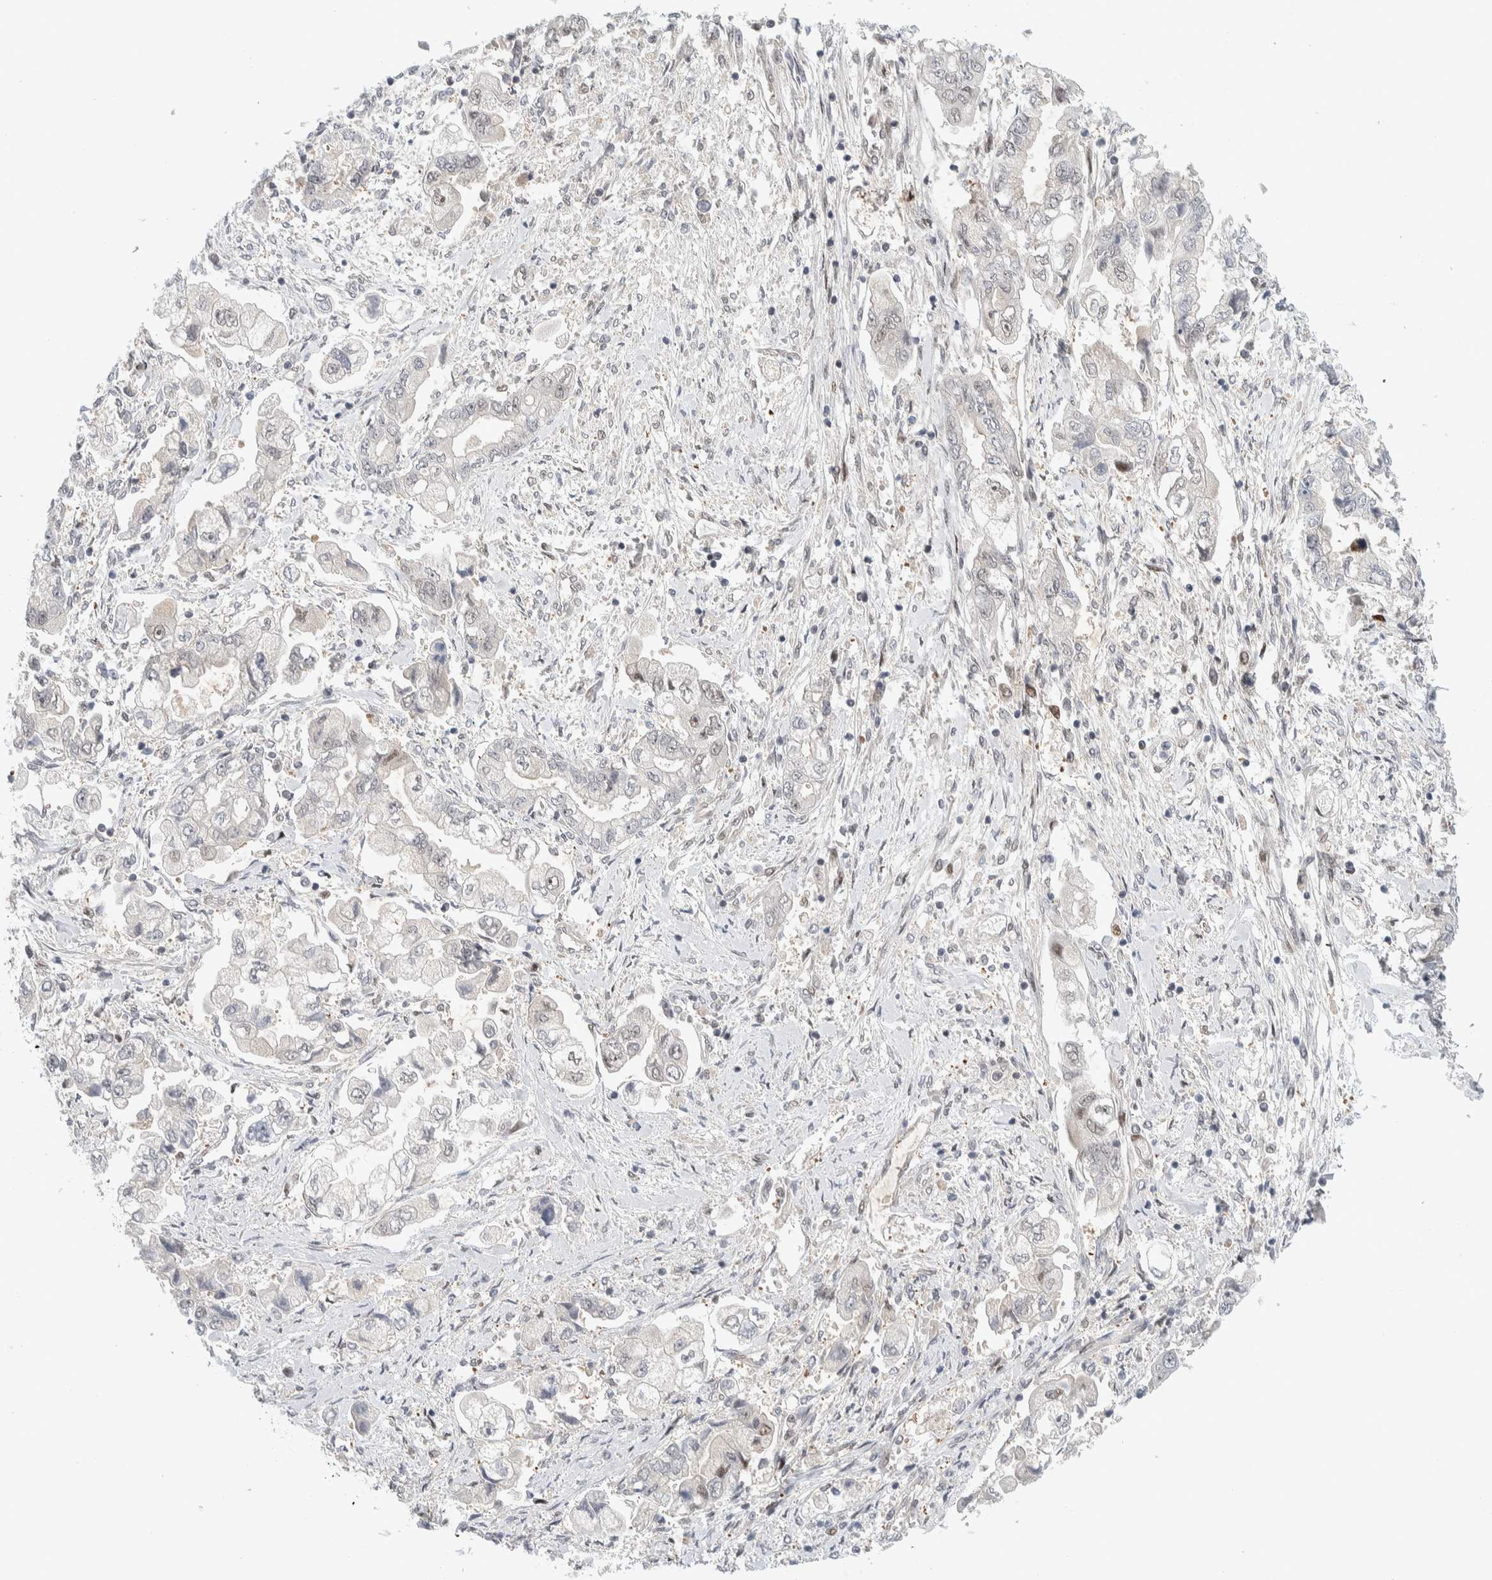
{"staining": {"intensity": "negative", "quantity": "none", "location": "none"}, "tissue": "stomach cancer", "cell_type": "Tumor cells", "image_type": "cancer", "snomed": [{"axis": "morphology", "description": "Normal tissue, NOS"}, {"axis": "morphology", "description": "Adenocarcinoma, NOS"}, {"axis": "topography", "description": "Stomach"}], "caption": "IHC image of neoplastic tissue: stomach adenocarcinoma stained with DAB (3,3'-diaminobenzidine) reveals no significant protein positivity in tumor cells. (Stains: DAB (3,3'-diaminobenzidine) immunohistochemistry with hematoxylin counter stain, Microscopy: brightfield microscopy at high magnification).", "gene": "NCR3LG1", "patient": {"sex": "male", "age": 62}}